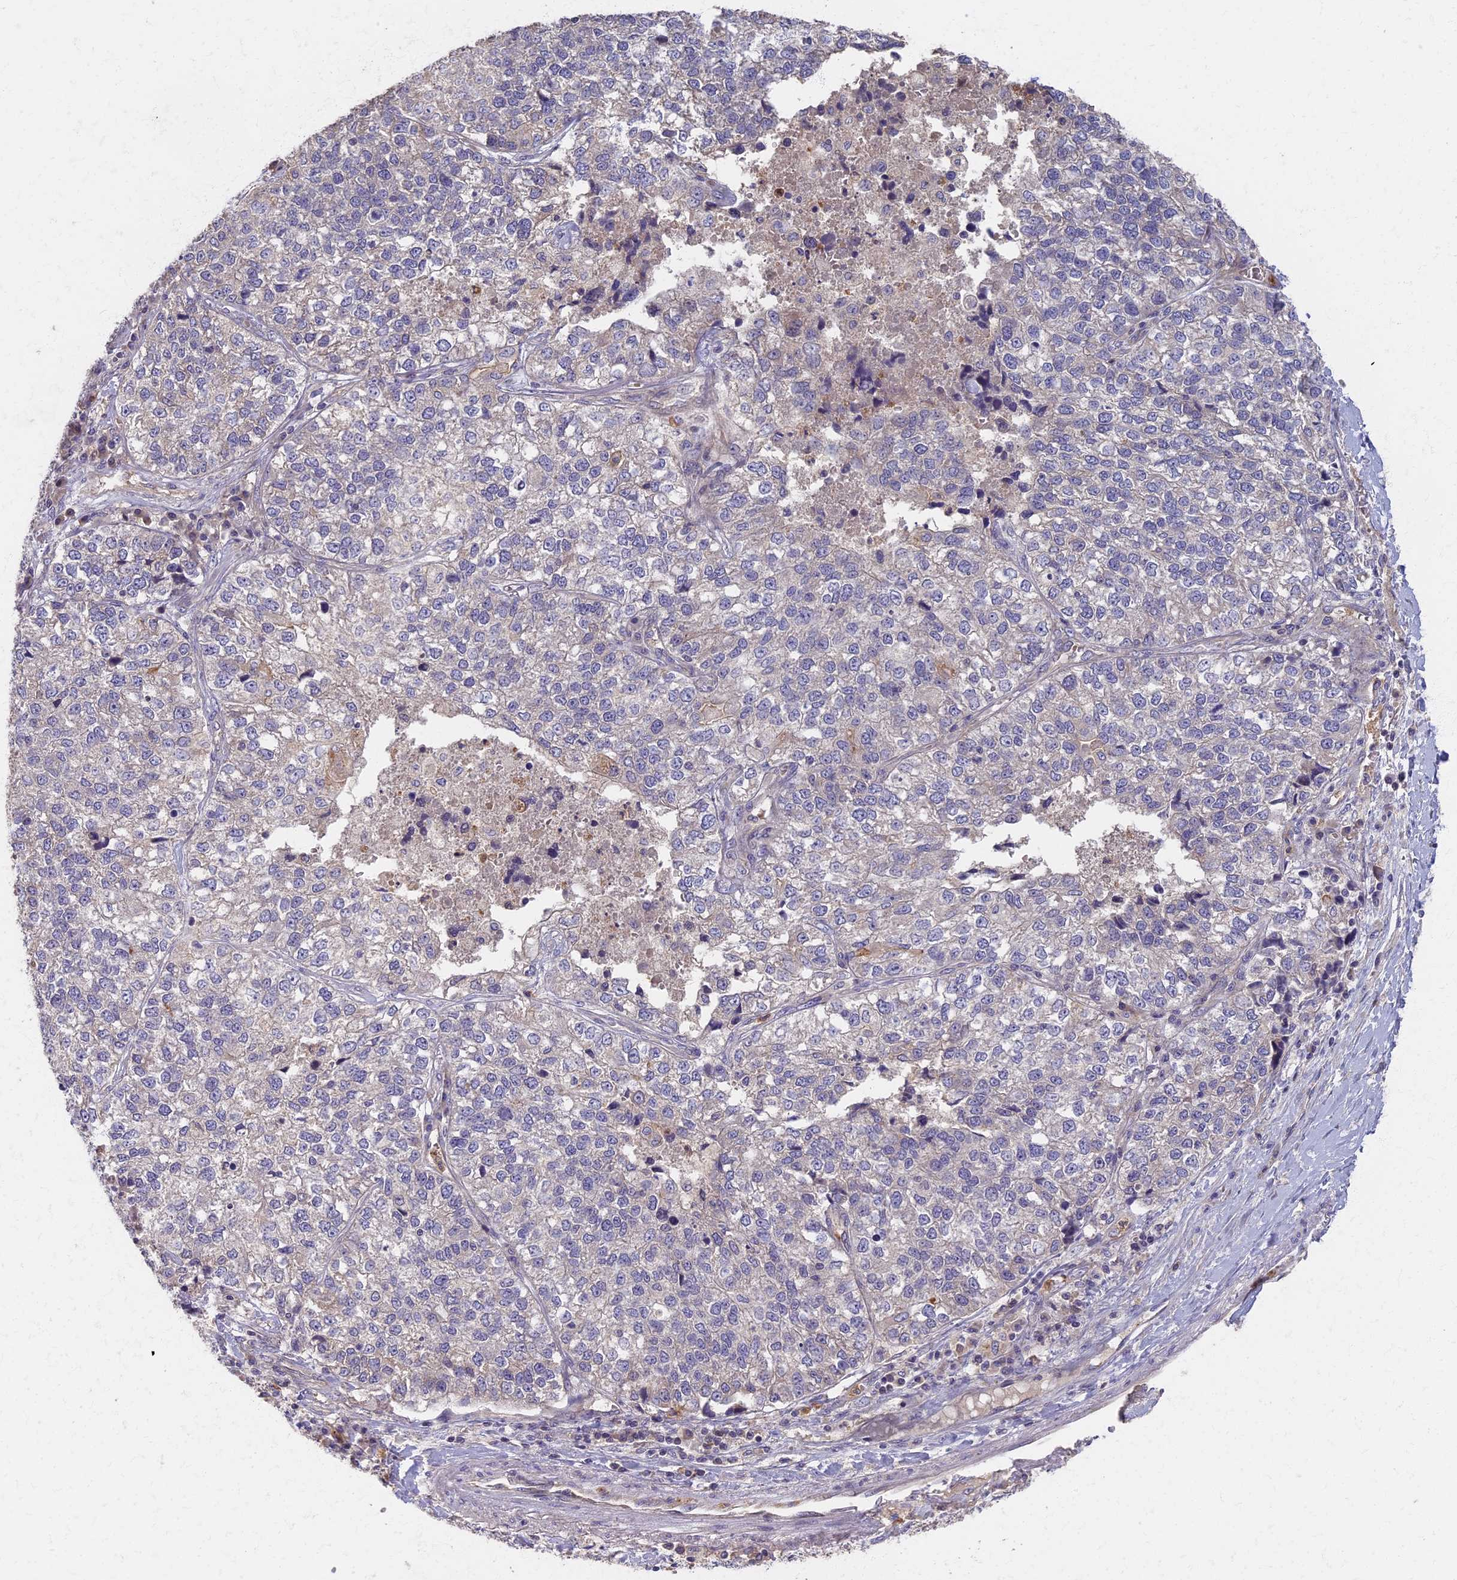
{"staining": {"intensity": "negative", "quantity": "none", "location": "none"}, "tissue": "lung cancer", "cell_type": "Tumor cells", "image_type": "cancer", "snomed": [{"axis": "morphology", "description": "Adenocarcinoma, NOS"}, {"axis": "topography", "description": "Lung"}], "caption": "Tumor cells are negative for protein expression in human adenocarcinoma (lung). (DAB immunohistochemistry with hematoxylin counter stain).", "gene": "AP4E1", "patient": {"sex": "male", "age": 49}}